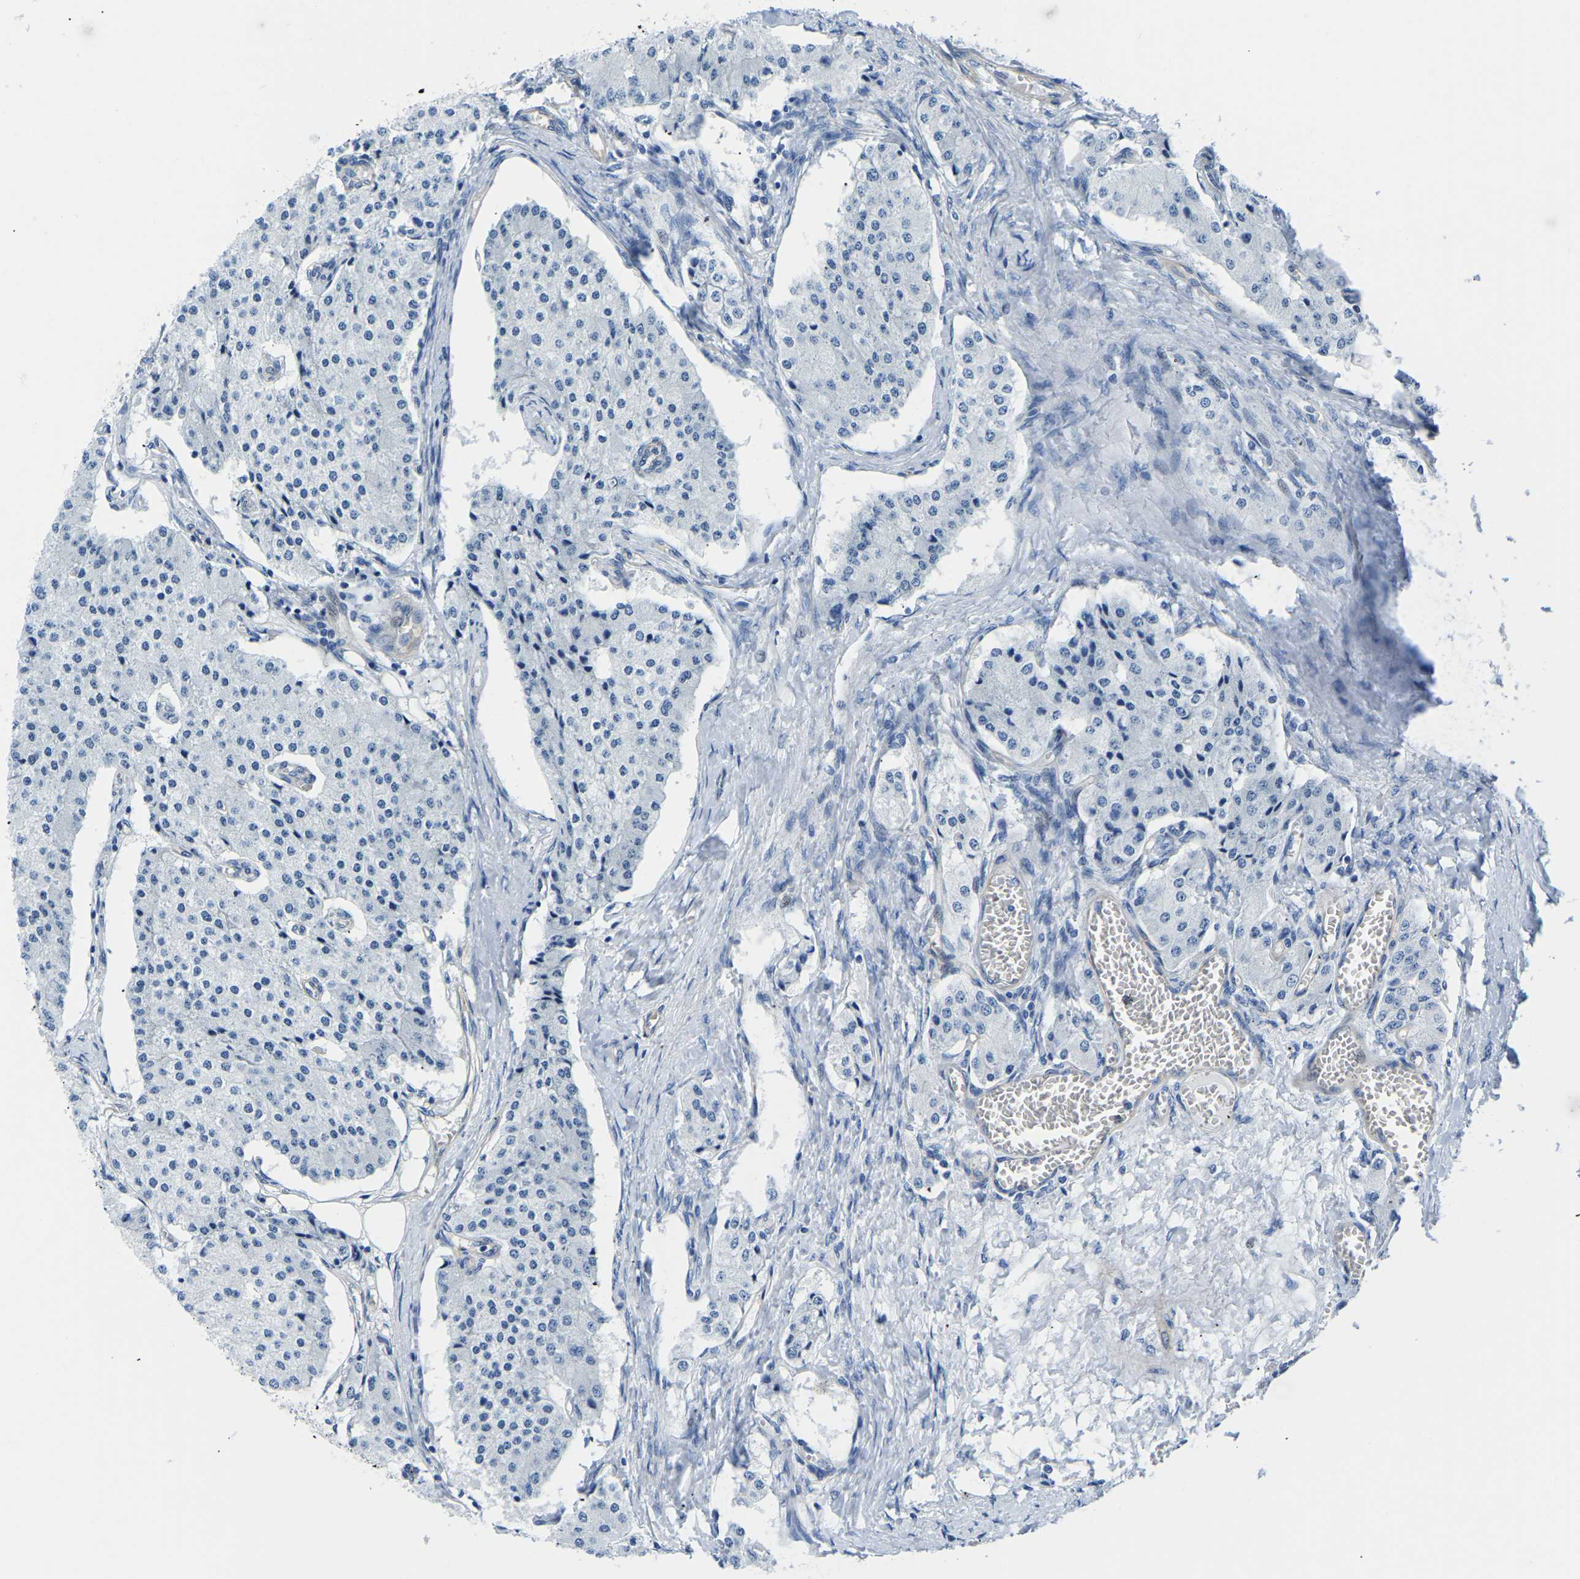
{"staining": {"intensity": "negative", "quantity": "none", "location": "none"}, "tissue": "carcinoid", "cell_type": "Tumor cells", "image_type": "cancer", "snomed": [{"axis": "morphology", "description": "Carcinoid, malignant, NOS"}, {"axis": "topography", "description": "Colon"}], "caption": "DAB (3,3'-diaminobenzidine) immunohistochemical staining of human carcinoid (malignant) demonstrates no significant staining in tumor cells. The staining was performed using DAB (3,3'-diaminobenzidine) to visualize the protein expression in brown, while the nuclei were stained in blue with hematoxylin (Magnification: 20x).", "gene": "UPK3A", "patient": {"sex": "female", "age": 52}}